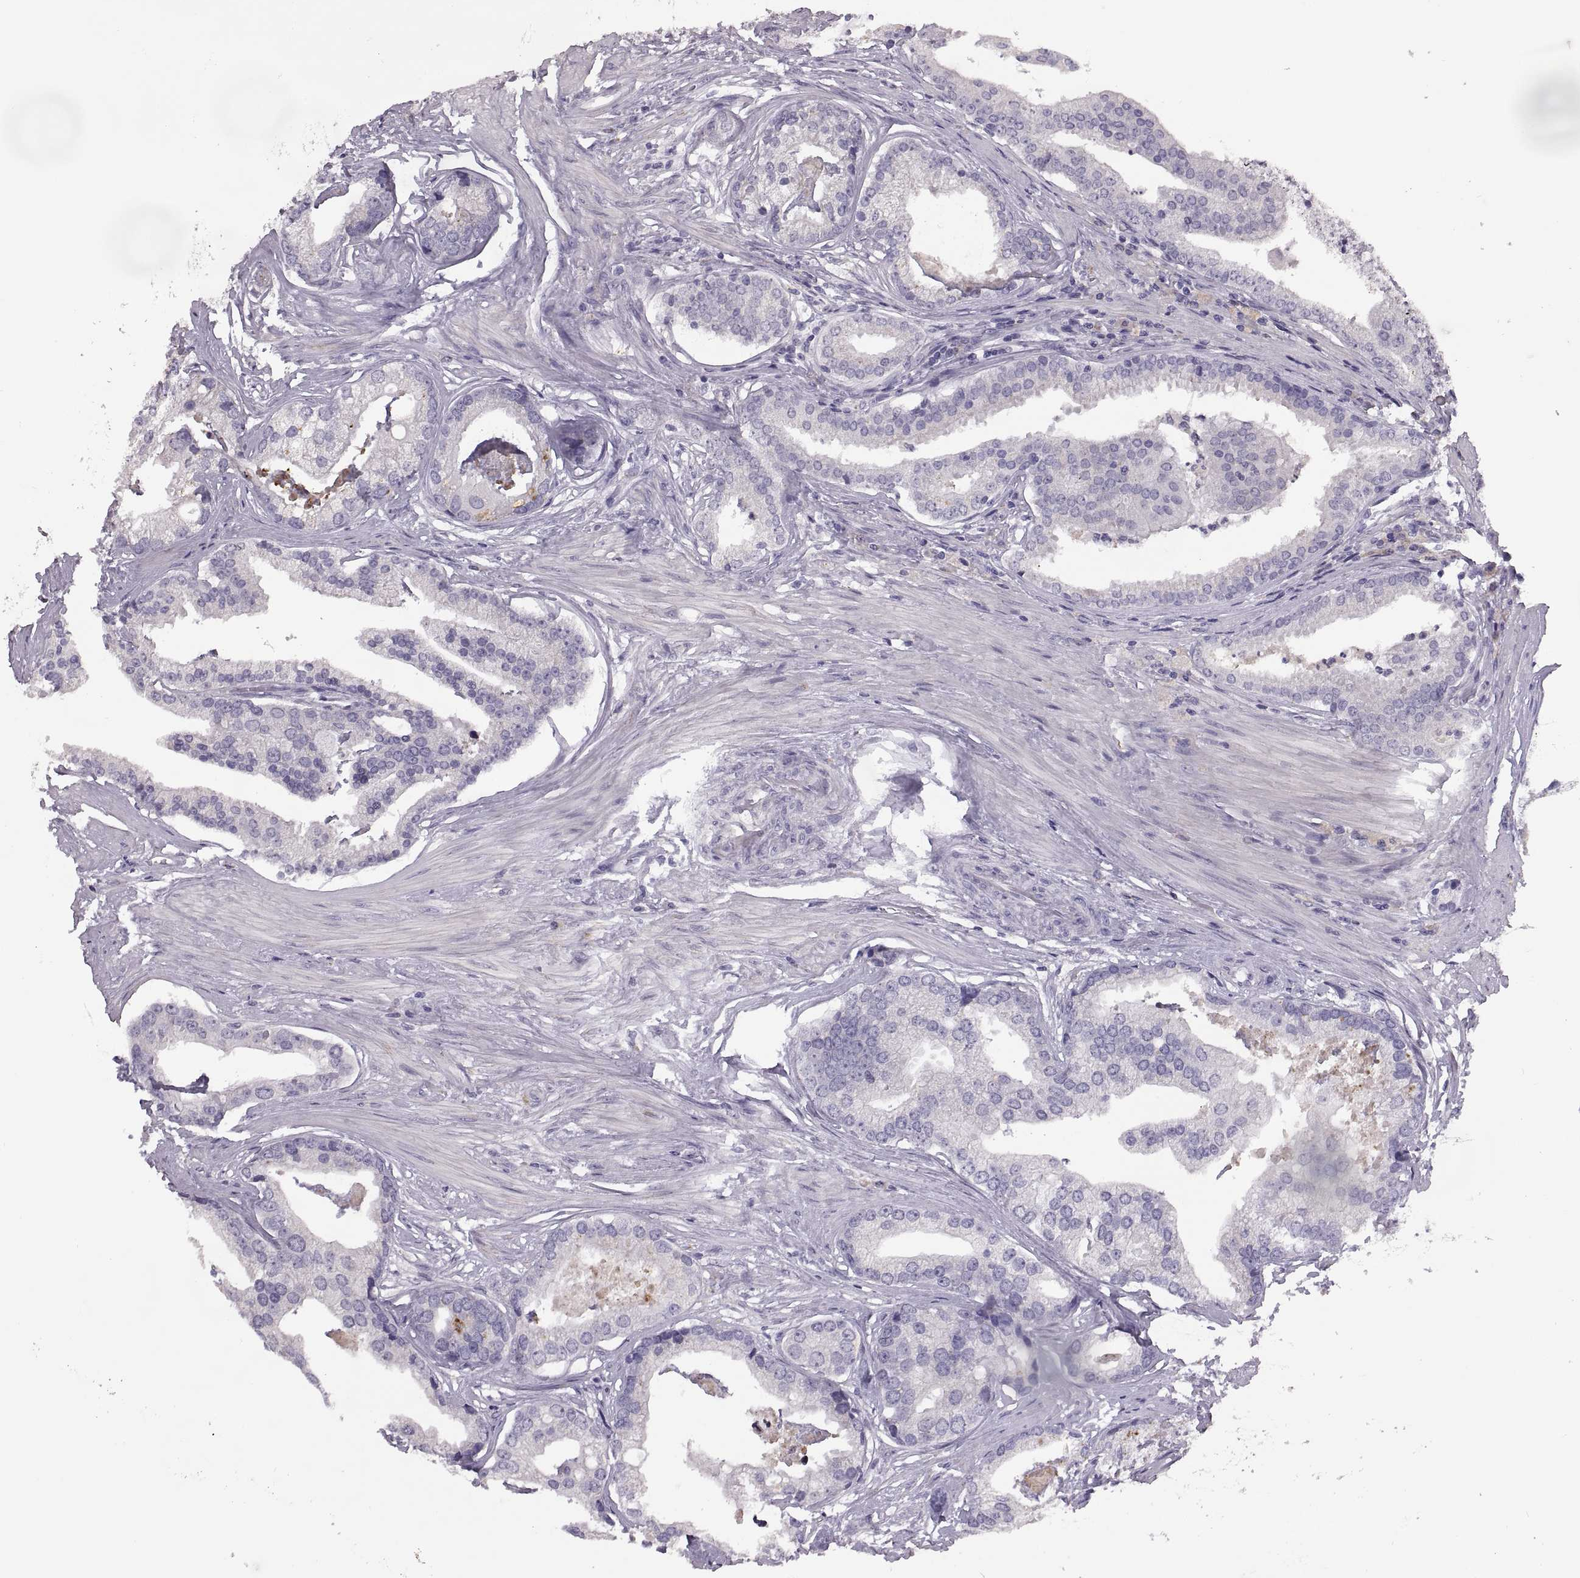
{"staining": {"intensity": "negative", "quantity": "none", "location": "none"}, "tissue": "prostate cancer", "cell_type": "Tumor cells", "image_type": "cancer", "snomed": [{"axis": "morphology", "description": "Adenocarcinoma, NOS"}, {"axis": "topography", "description": "Prostate and seminal vesicle, NOS"}, {"axis": "topography", "description": "Prostate"}], "caption": "High power microscopy image of an immunohistochemistry histopathology image of prostate cancer, revealing no significant positivity in tumor cells.", "gene": "MAGEB18", "patient": {"sex": "male", "age": 44}}